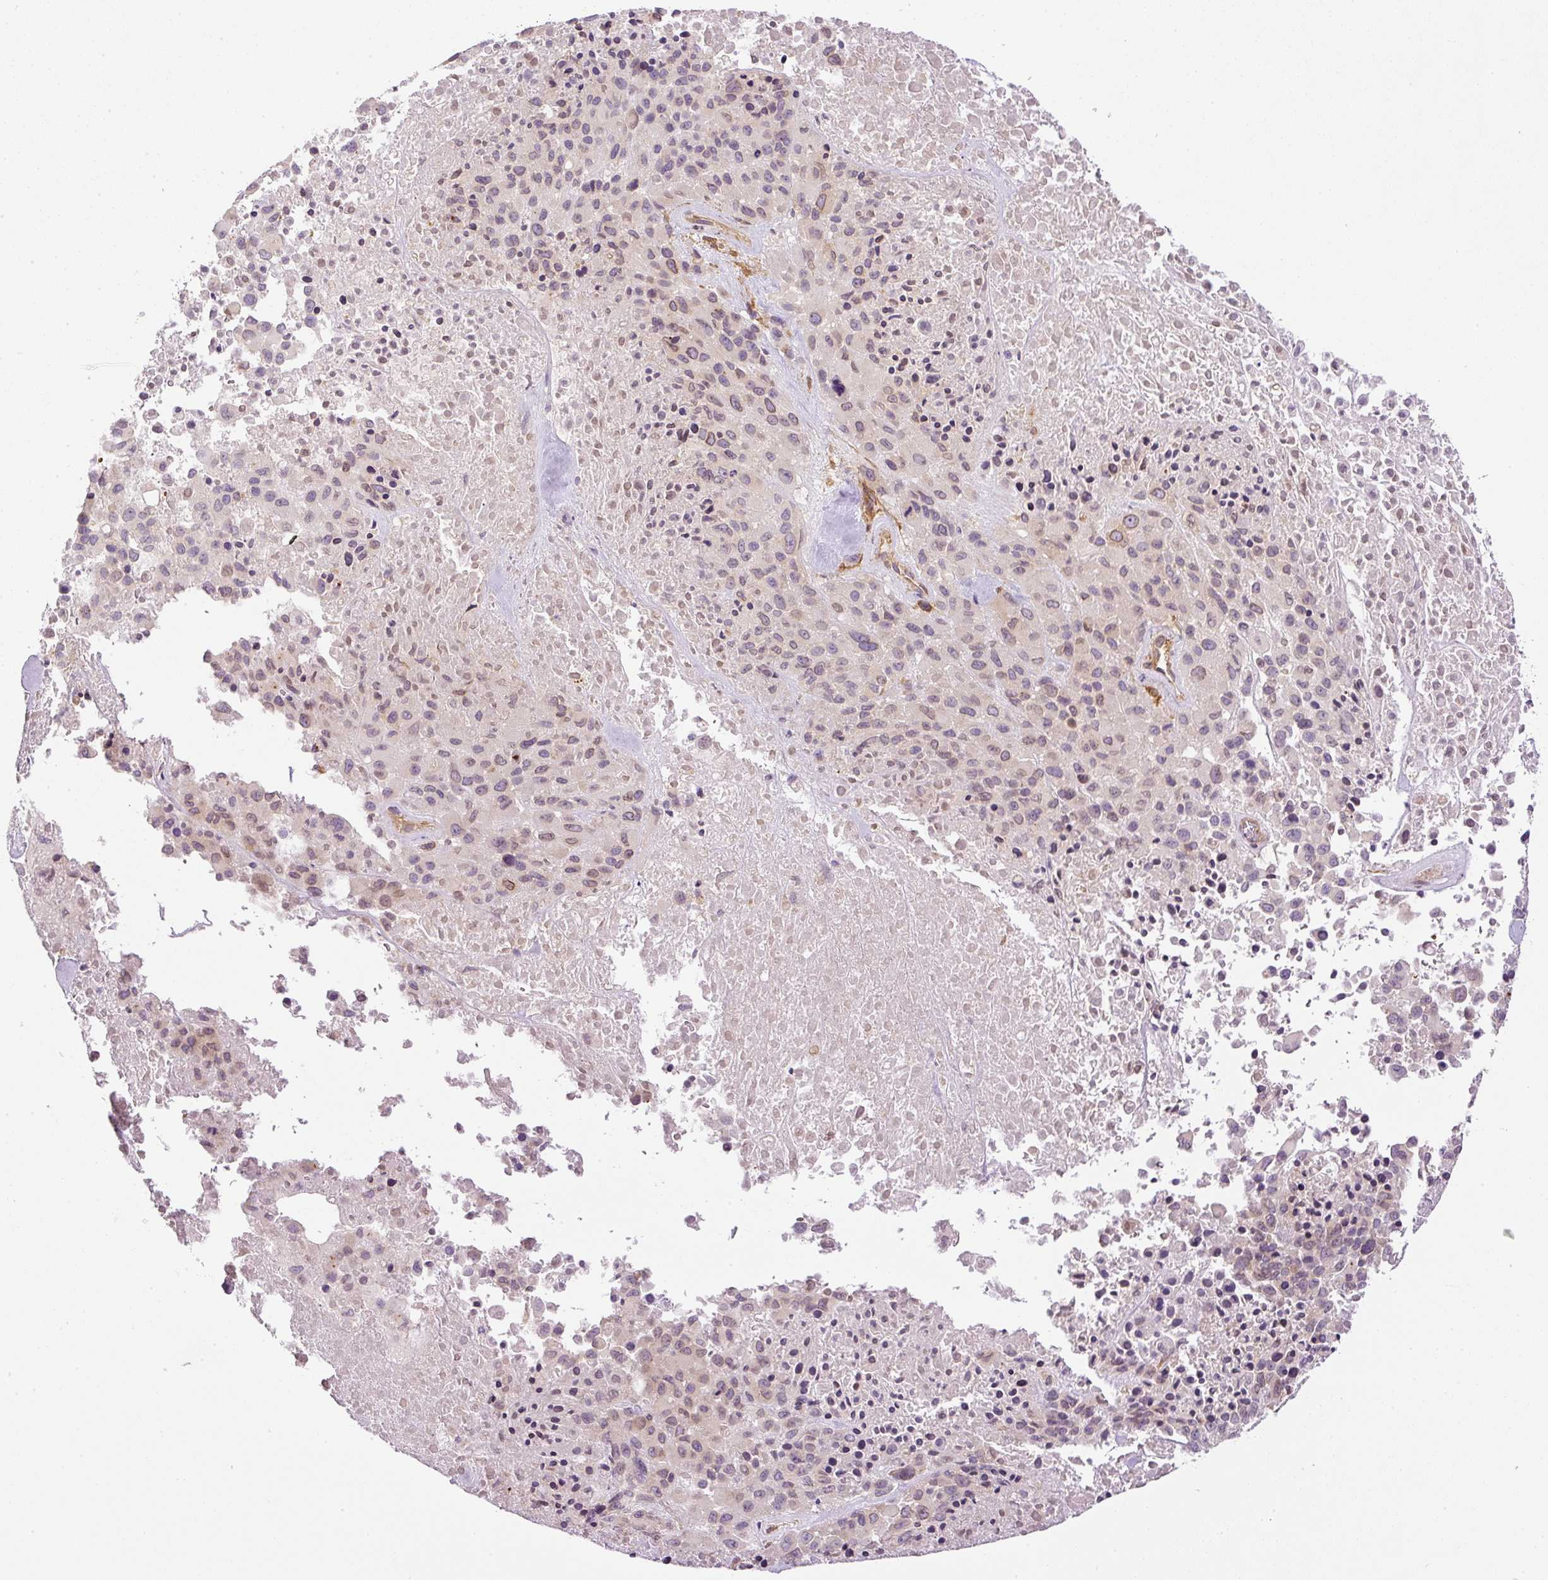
{"staining": {"intensity": "weak", "quantity": "25%-75%", "location": "cytoplasmic/membranous"}, "tissue": "melanoma", "cell_type": "Tumor cells", "image_type": "cancer", "snomed": [{"axis": "morphology", "description": "Malignant melanoma, Metastatic site"}, {"axis": "topography", "description": "Skin"}], "caption": "This micrograph demonstrates immunohistochemistry (IHC) staining of malignant melanoma (metastatic site), with low weak cytoplasmic/membranous staining in approximately 25%-75% of tumor cells.", "gene": "TBC1D2B", "patient": {"sex": "female", "age": 81}}